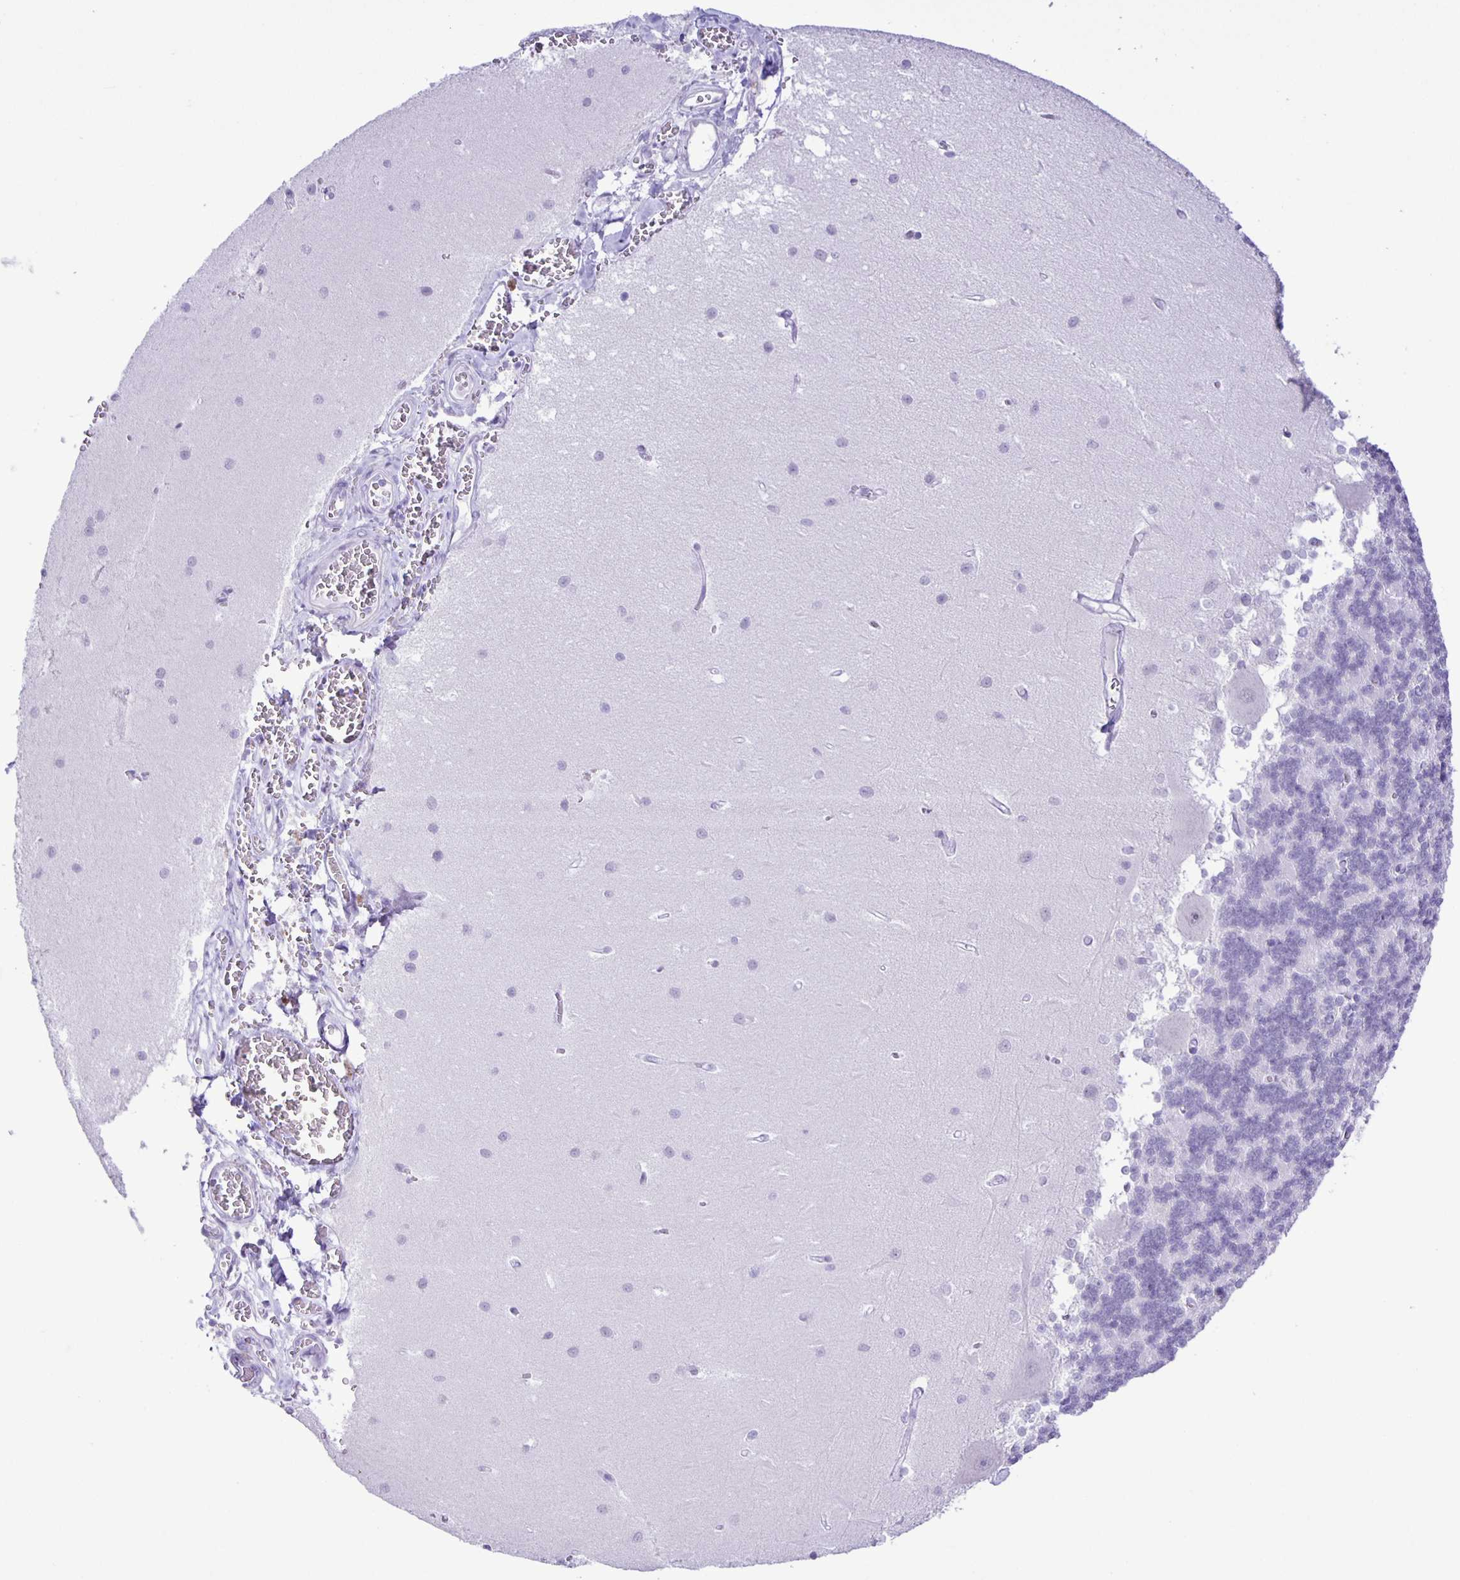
{"staining": {"intensity": "negative", "quantity": "none", "location": "none"}, "tissue": "cerebellum", "cell_type": "Cells in granular layer", "image_type": "normal", "snomed": [{"axis": "morphology", "description": "Normal tissue, NOS"}, {"axis": "topography", "description": "Cerebellum"}], "caption": "A histopathology image of cerebellum stained for a protein displays no brown staining in cells in granular layer. (IHC, brightfield microscopy, high magnification).", "gene": "EZHIP", "patient": {"sex": "male", "age": 37}}